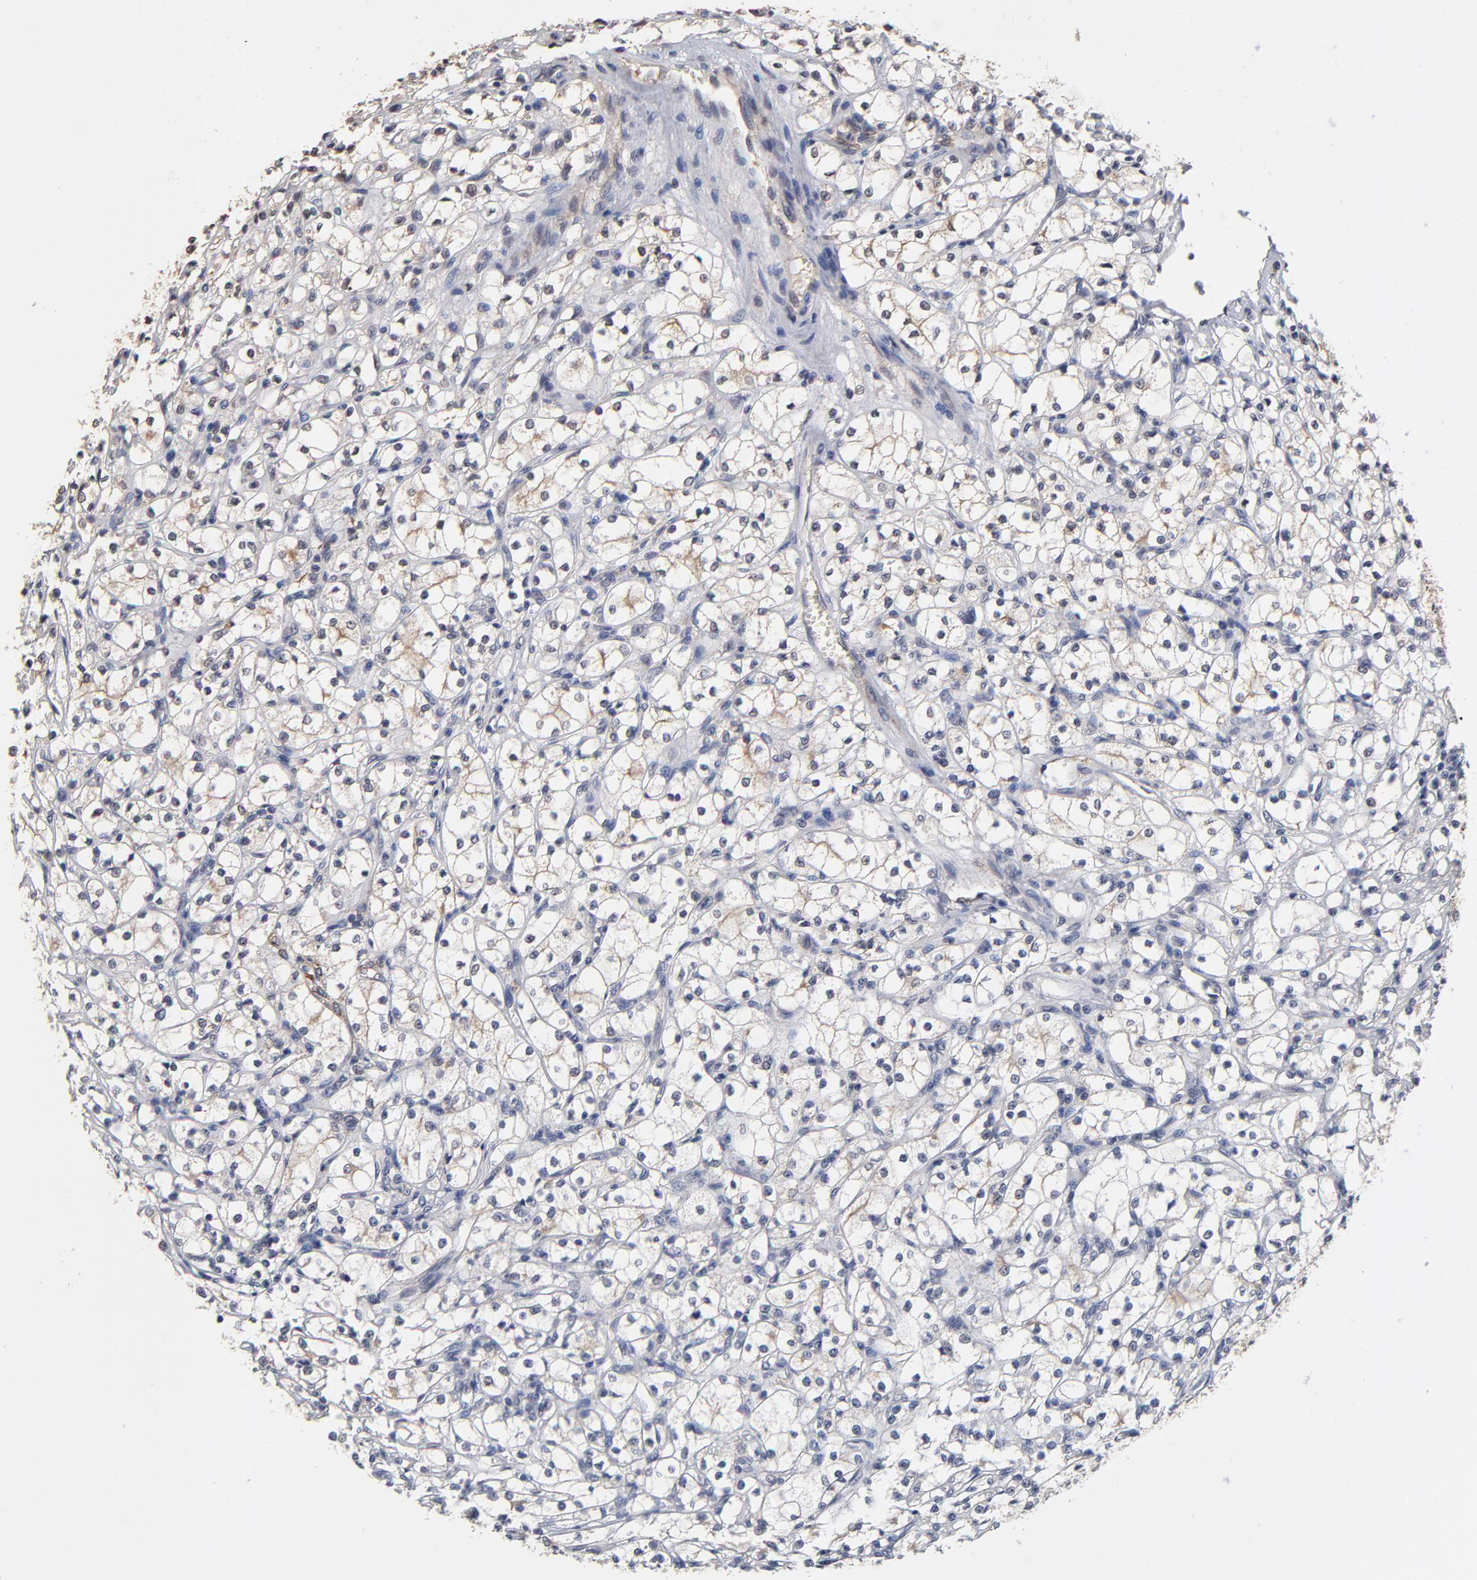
{"staining": {"intensity": "negative", "quantity": "none", "location": "none"}, "tissue": "renal cancer", "cell_type": "Tumor cells", "image_type": "cancer", "snomed": [{"axis": "morphology", "description": "Adenocarcinoma, NOS"}, {"axis": "topography", "description": "Kidney"}], "caption": "The micrograph displays no staining of tumor cells in renal cancer (adenocarcinoma).", "gene": "ASB8", "patient": {"sex": "male", "age": 61}}